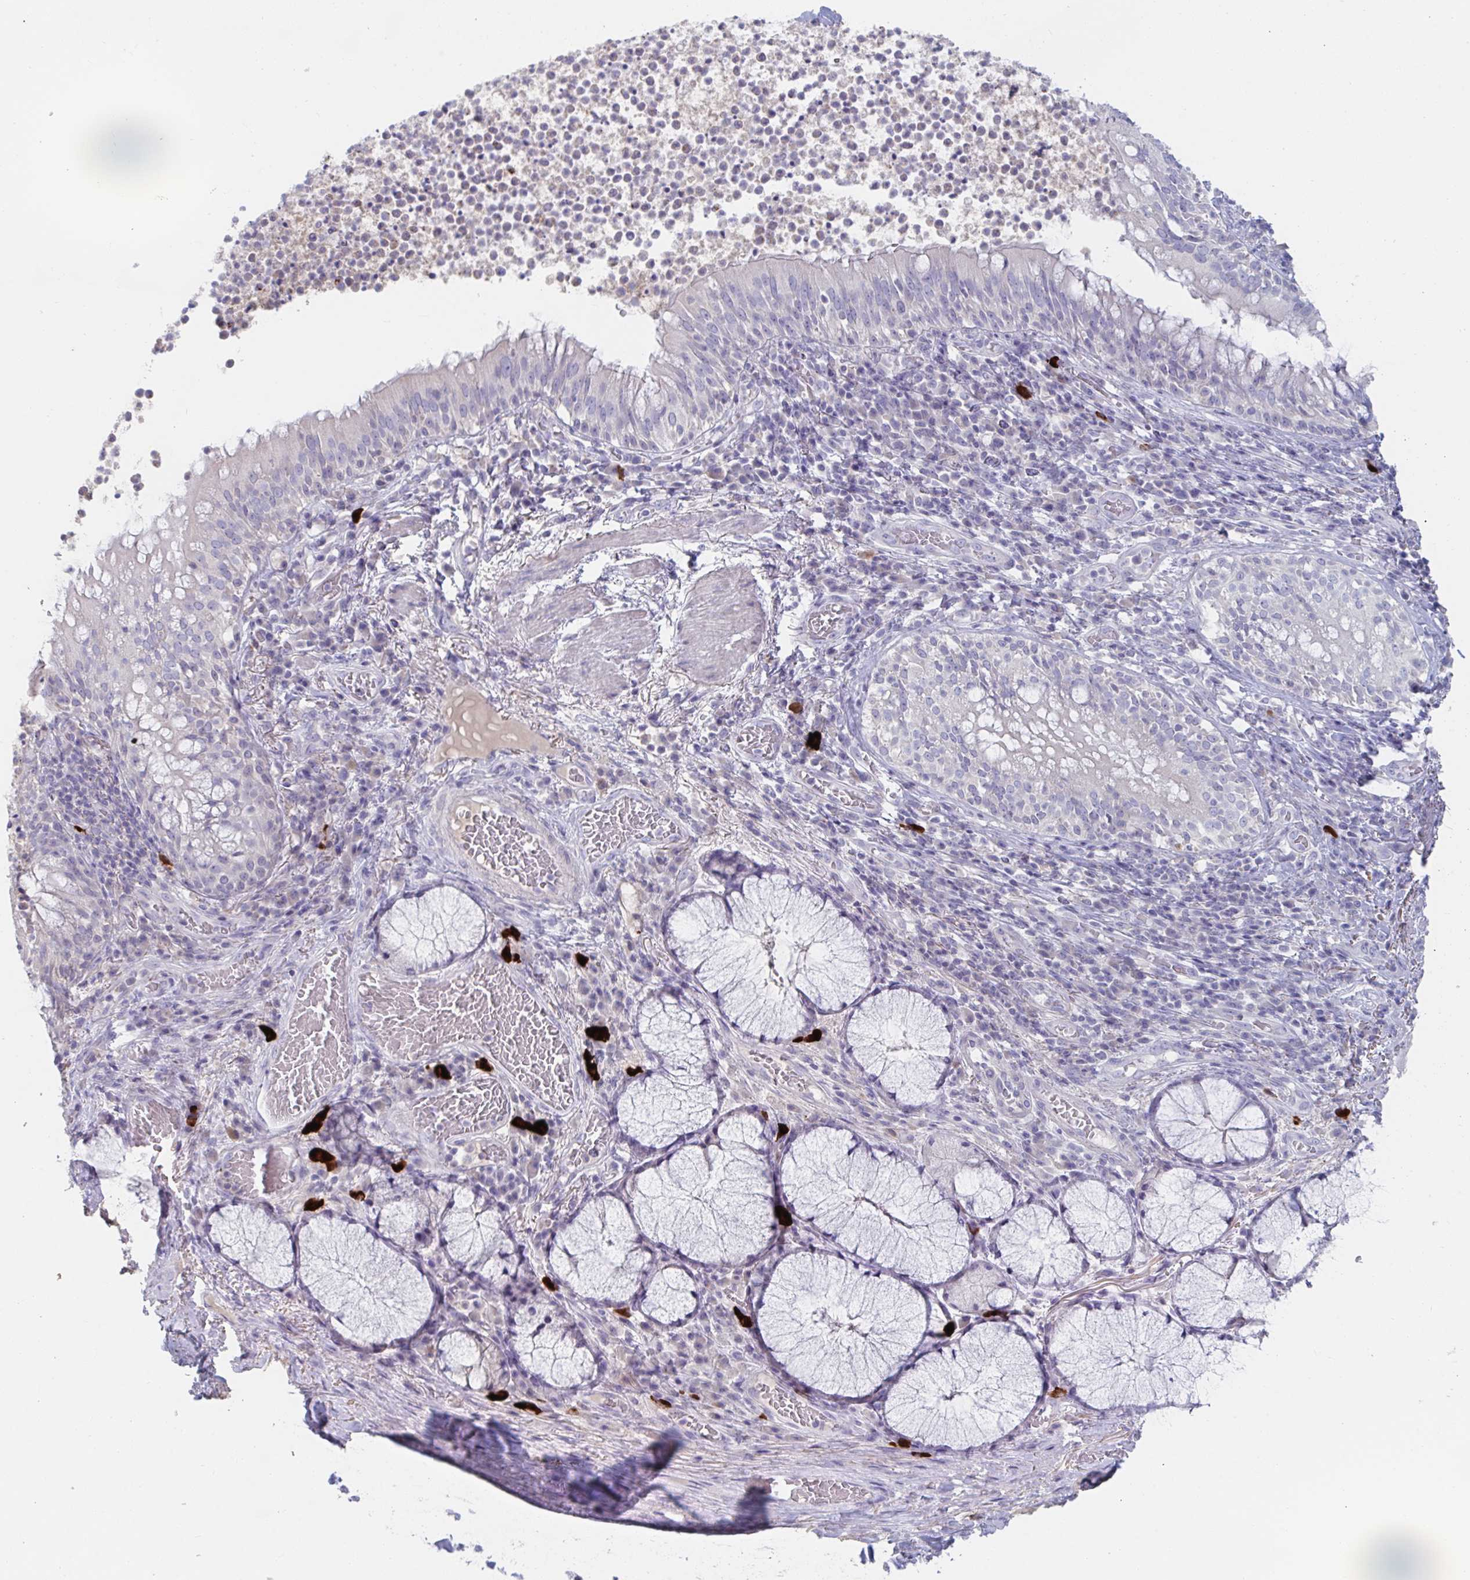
{"staining": {"intensity": "negative", "quantity": "none", "location": "none"}, "tissue": "bronchus", "cell_type": "Respiratory epithelial cells", "image_type": "normal", "snomed": [{"axis": "morphology", "description": "Normal tissue, NOS"}, {"axis": "topography", "description": "Lymph node"}, {"axis": "topography", "description": "Bronchus"}], "caption": "Immunohistochemistry (IHC) image of unremarkable bronchus: human bronchus stained with DAB reveals no significant protein expression in respiratory epithelial cells.", "gene": "KCNK5", "patient": {"sex": "male", "age": 56}}